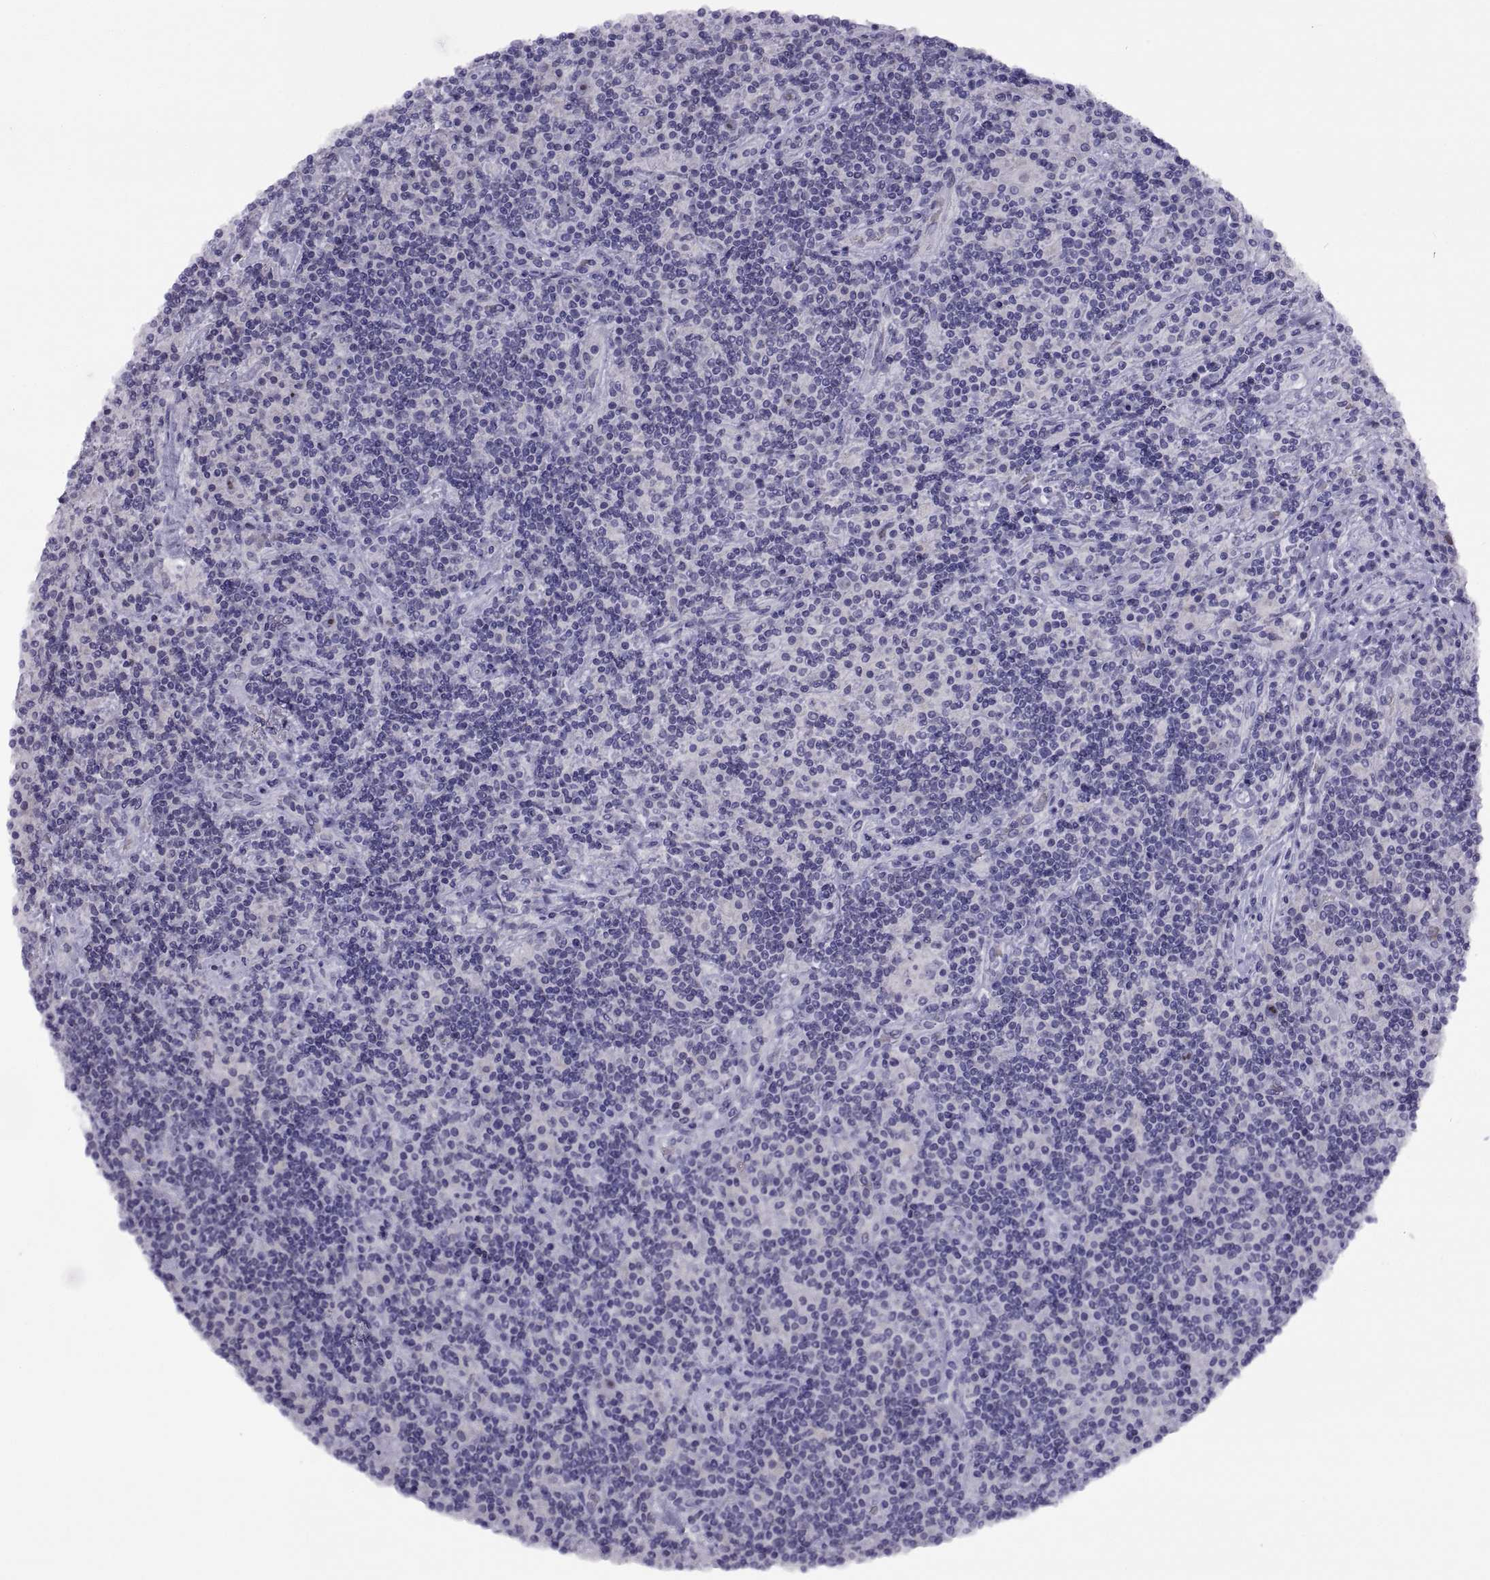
{"staining": {"intensity": "negative", "quantity": "none", "location": "none"}, "tissue": "lymphoma", "cell_type": "Tumor cells", "image_type": "cancer", "snomed": [{"axis": "morphology", "description": "Hodgkin's disease, NOS"}, {"axis": "topography", "description": "Lymph node"}], "caption": "Immunohistochemistry (IHC) of human Hodgkin's disease demonstrates no expression in tumor cells.", "gene": "VSX2", "patient": {"sex": "male", "age": 70}}